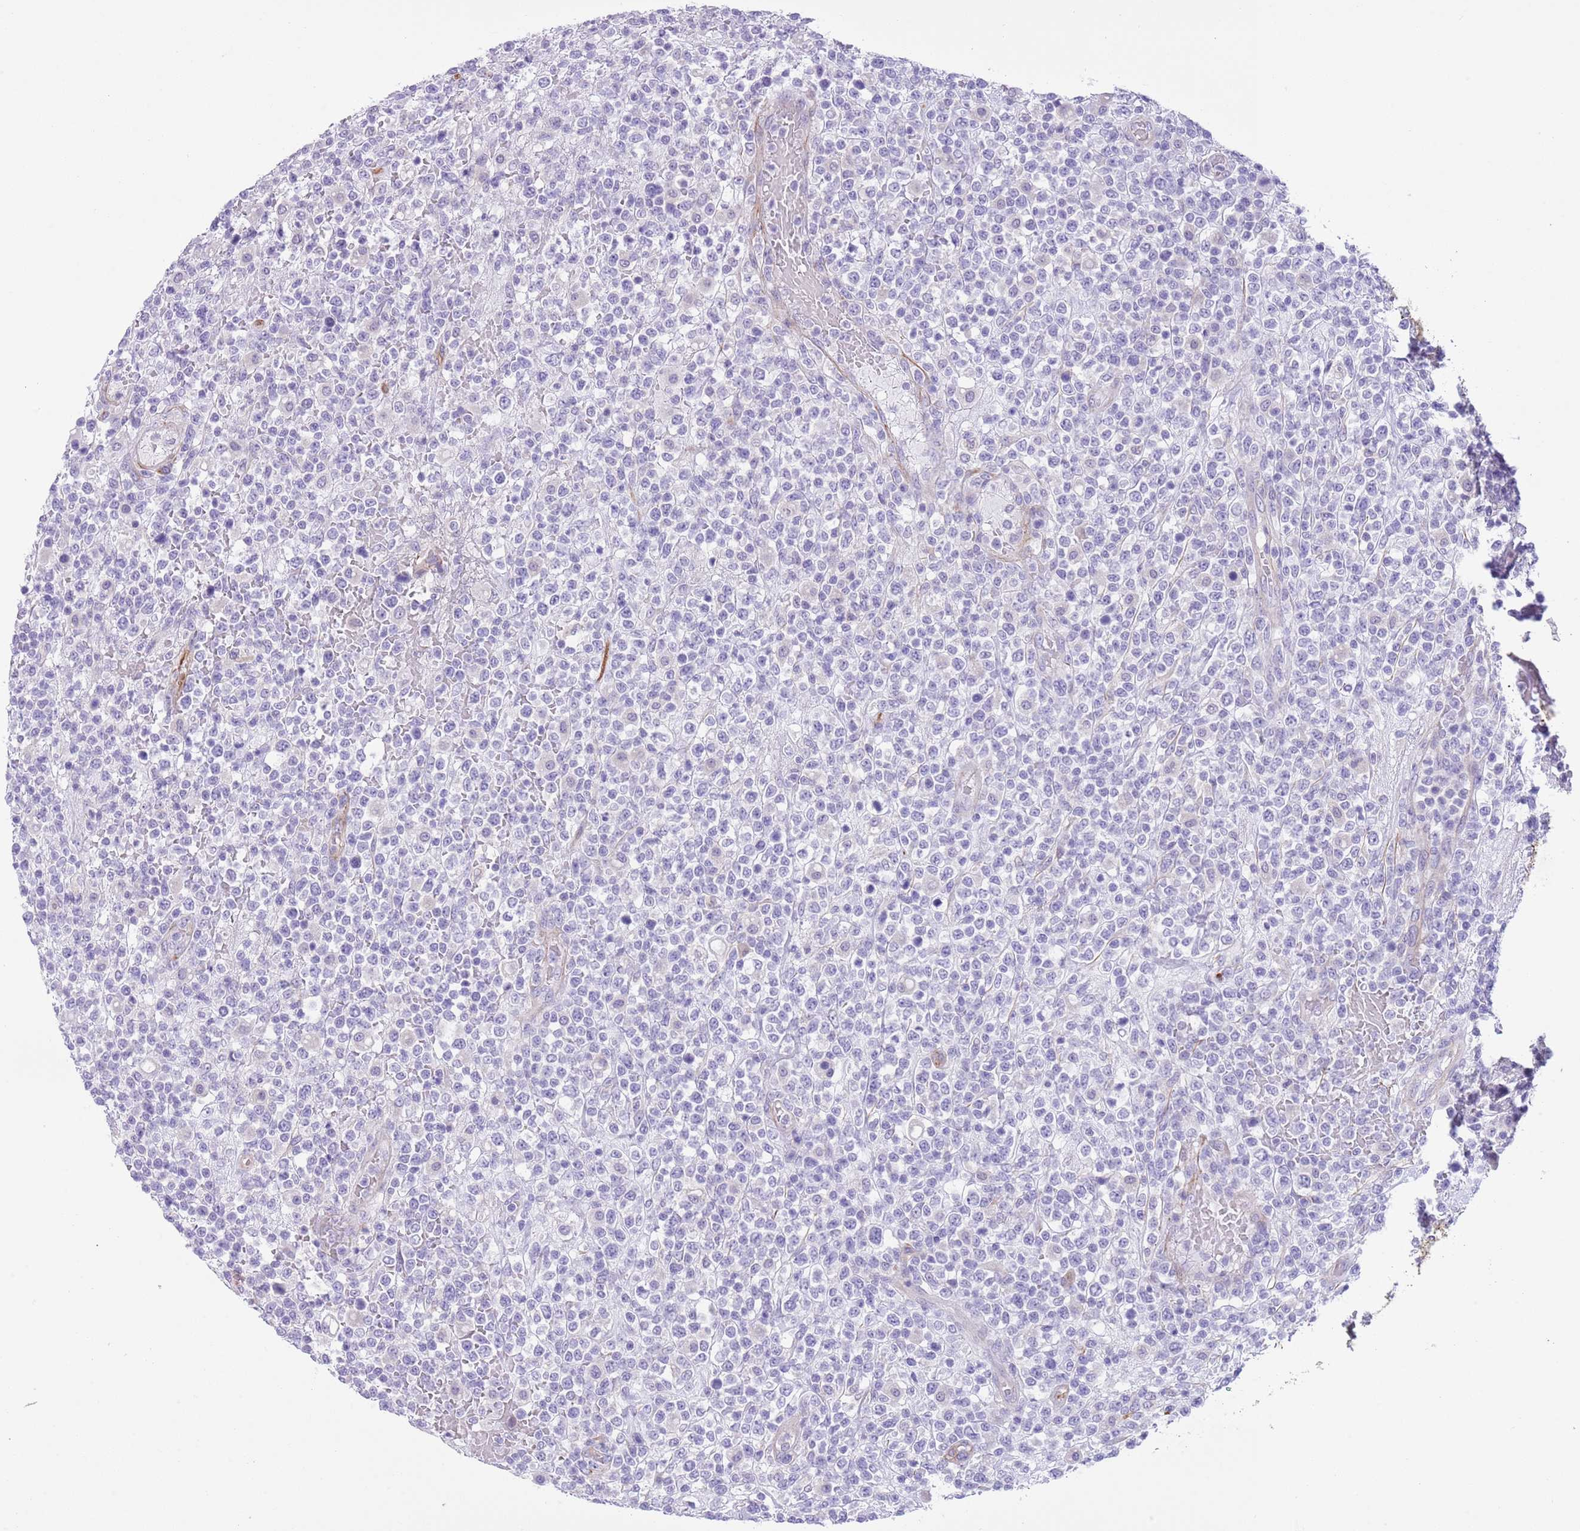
{"staining": {"intensity": "negative", "quantity": "none", "location": "none"}, "tissue": "lymphoma", "cell_type": "Tumor cells", "image_type": "cancer", "snomed": [{"axis": "morphology", "description": "Malignant lymphoma, non-Hodgkin's type, High grade"}, {"axis": "topography", "description": "Colon"}], "caption": "The micrograph displays no significant expression in tumor cells of high-grade malignant lymphoma, non-Hodgkin's type. The staining was performed using DAB (3,3'-diaminobenzidine) to visualize the protein expression in brown, while the nuclei were stained in blue with hematoxylin (Magnification: 20x).", "gene": "TSGA13", "patient": {"sex": "female", "age": 53}}